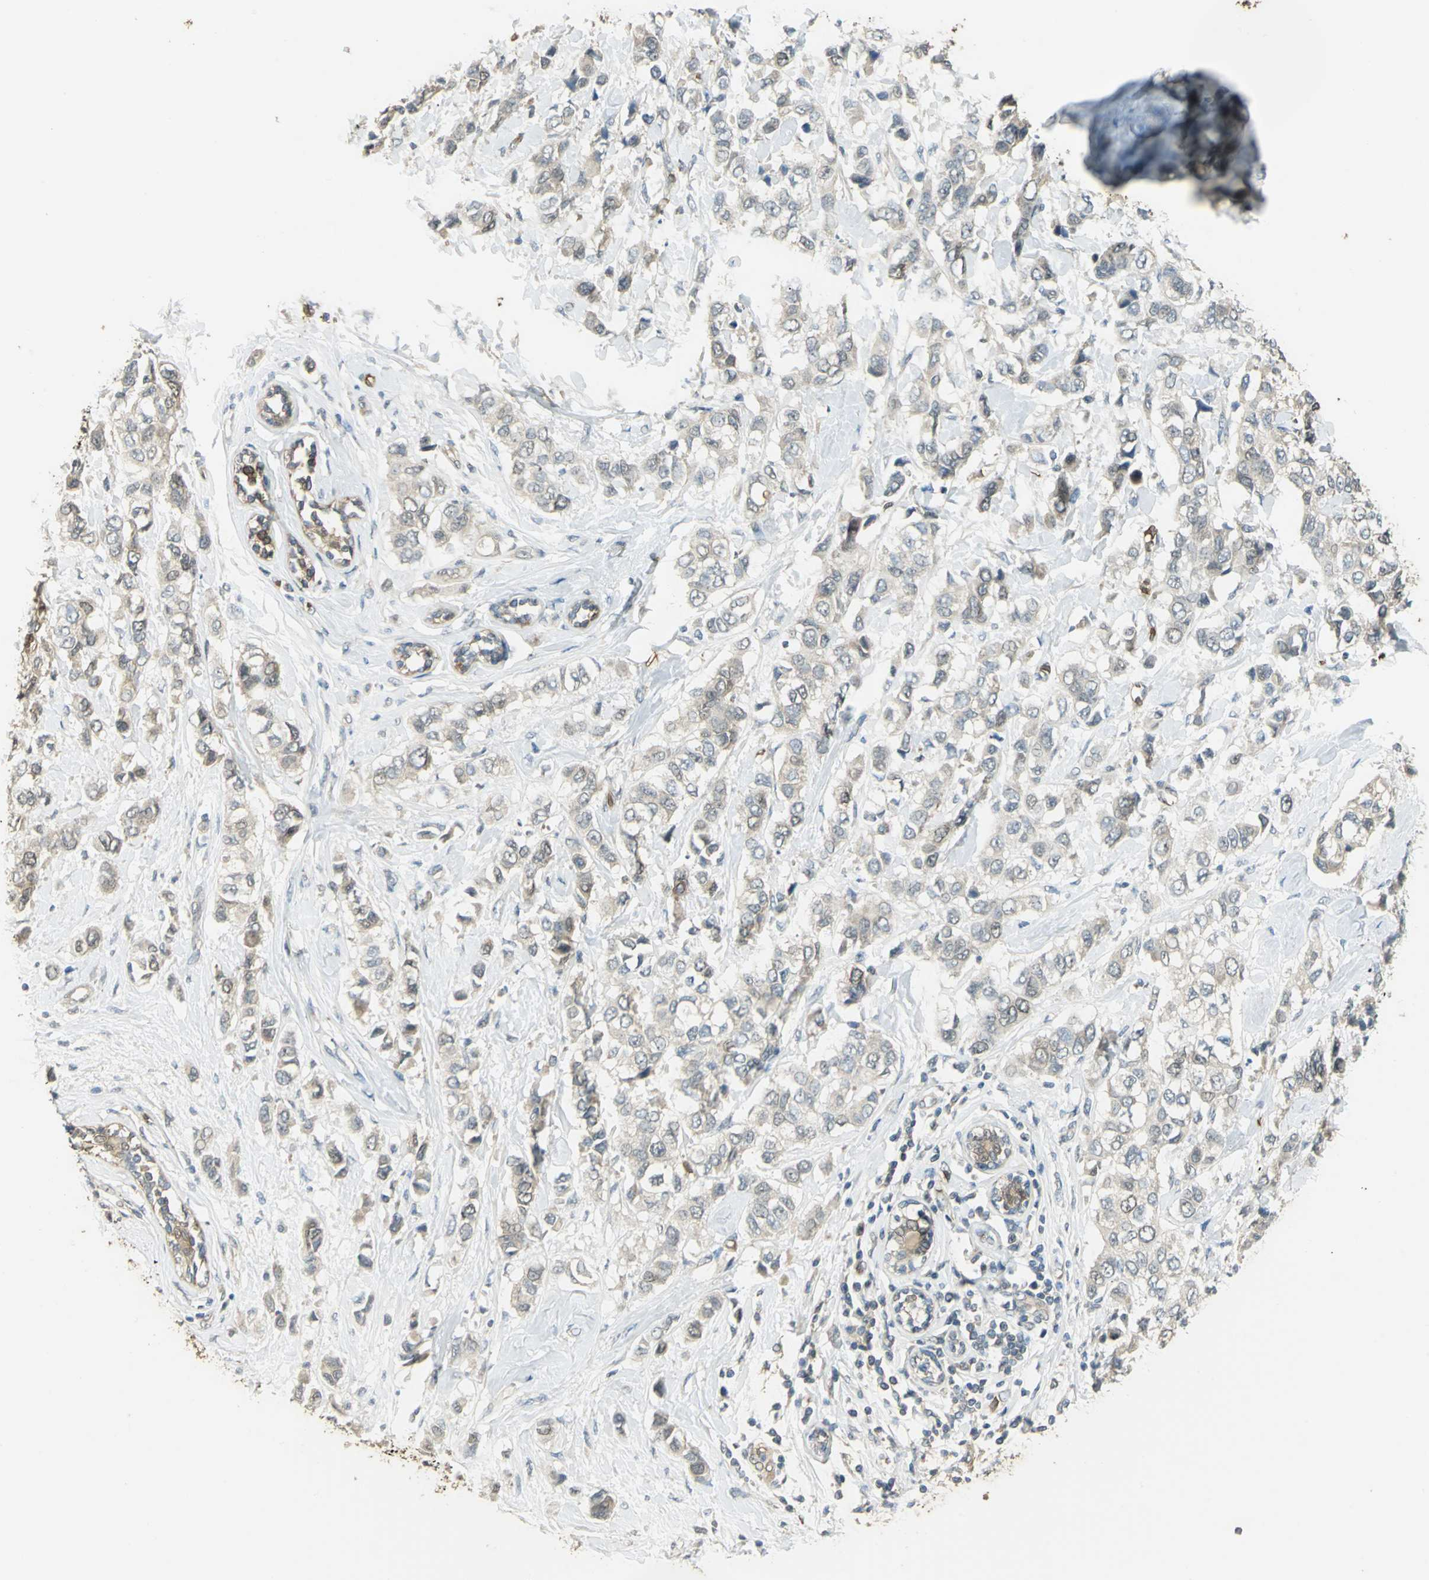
{"staining": {"intensity": "weak", "quantity": ">75%", "location": "cytoplasmic/membranous"}, "tissue": "breast cancer", "cell_type": "Tumor cells", "image_type": "cancer", "snomed": [{"axis": "morphology", "description": "Duct carcinoma"}, {"axis": "topography", "description": "Breast"}], "caption": "Brown immunohistochemical staining in breast cancer shows weak cytoplasmic/membranous expression in about >75% of tumor cells.", "gene": "DDAH1", "patient": {"sex": "female", "age": 50}}